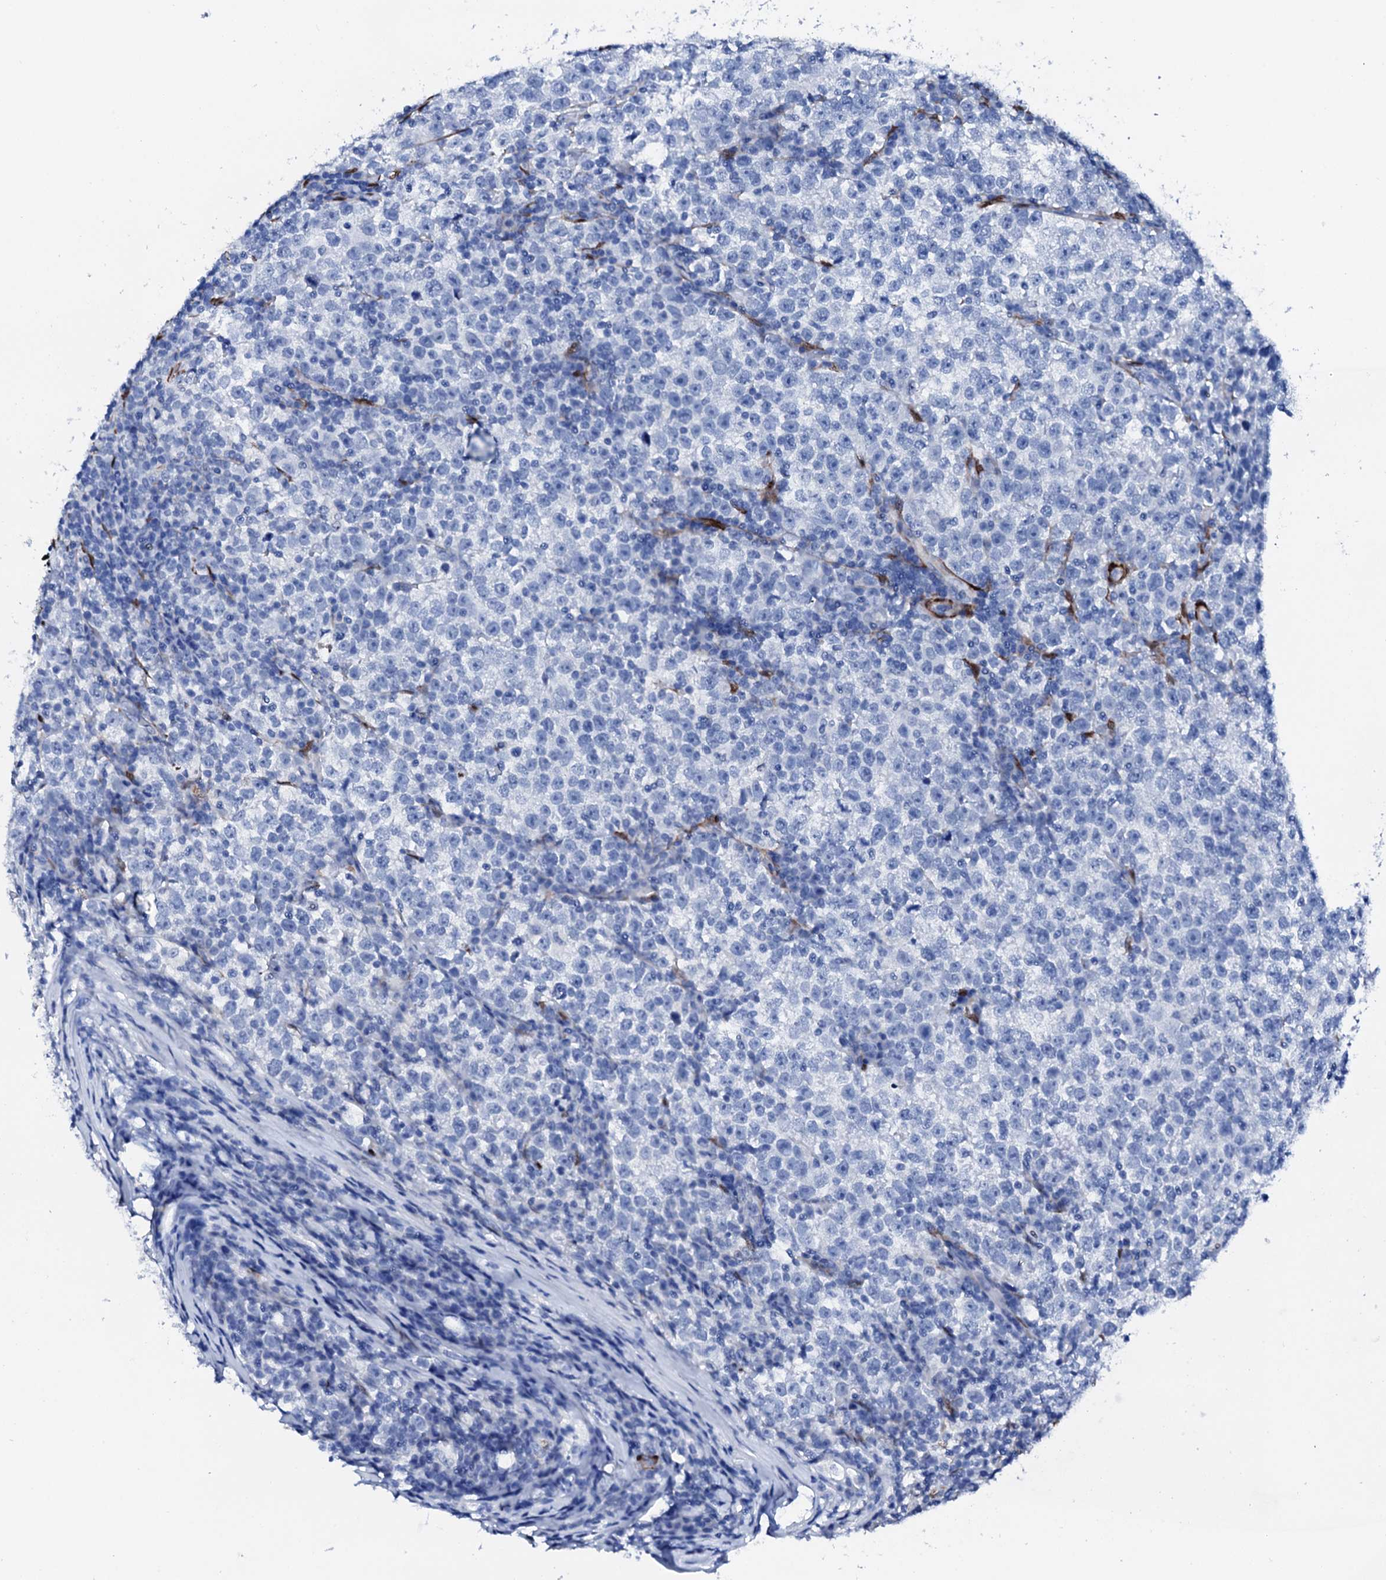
{"staining": {"intensity": "negative", "quantity": "none", "location": "none"}, "tissue": "testis cancer", "cell_type": "Tumor cells", "image_type": "cancer", "snomed": [{"axis": "morphology", "description": "Normal tissue, NOS"}, {"axis": "morphology", "description": "Seminoma, NOS"}, {"axis": "topography", "description": "Testis"}], "caption": "IHC histopathology image of human testis cancer stained for a protein (brown), which exhibits no staining in tumor cells.", "gene": "NRIP2", "patient": {"sex": "male", "age": 43}}